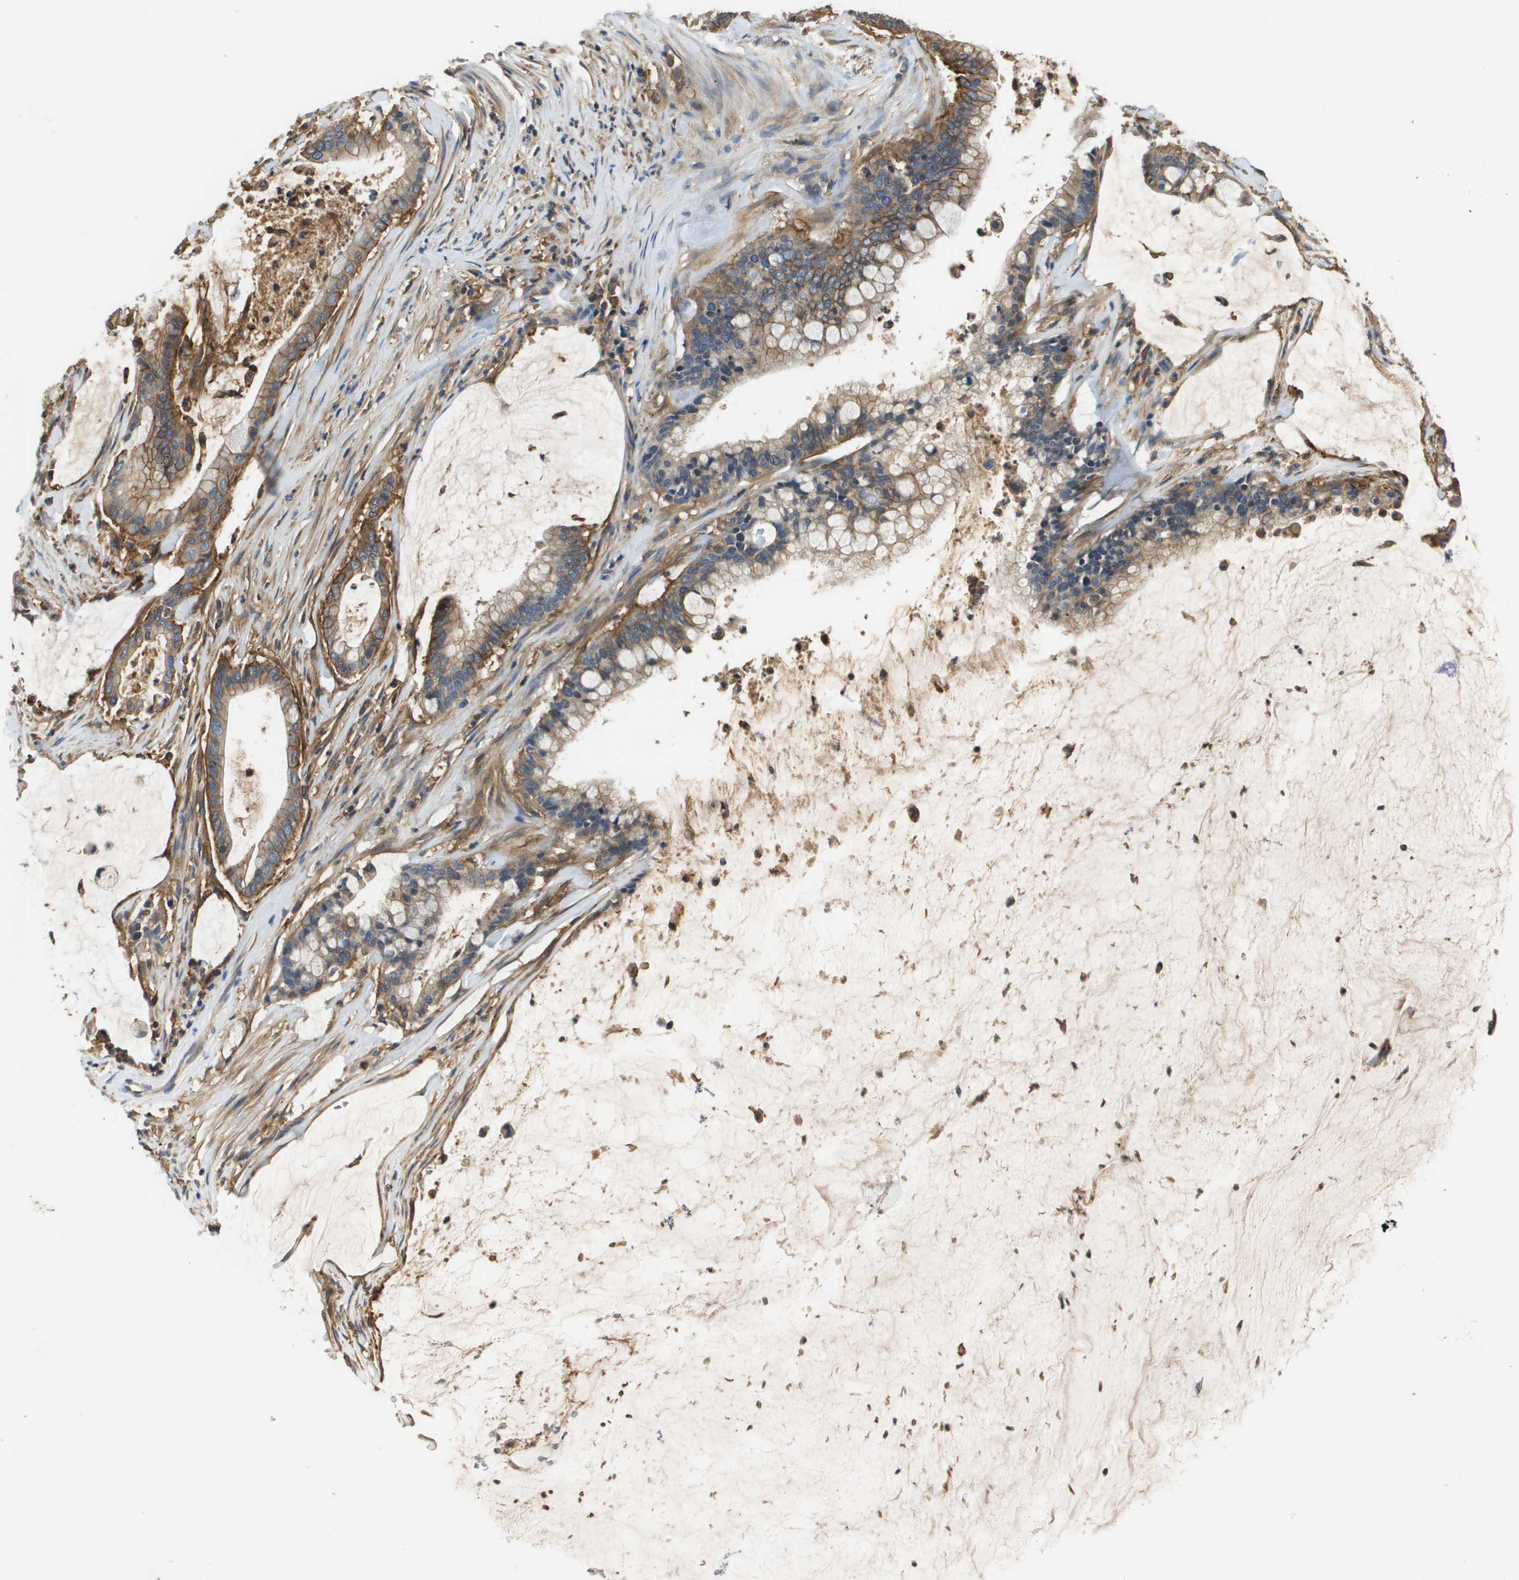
{"staining": {"intensity": "weak", "quantity": ">75%", "location": "cytoplasmic/membranous"}, "tissue": "pancreatic cancer", "cell_type": "Tumor cells", "image_type": "cancer", "snomed": [{"axis": "morphology", "description": "Adenocarcinoma, NOS"}, {"axis": "topography", "description": "Pancreas"}], "caption": "Pancreatic adenocarcinoma tissue displays weak cytoplasmic/membranous staining in approximately >75% of tumor cells, visualized by immunohistochemistry. (DAB IHC with brightfield microscopy, high magnification).", "gene": "SLC16A3", "patient": {"sex": "male", "age": 41}}